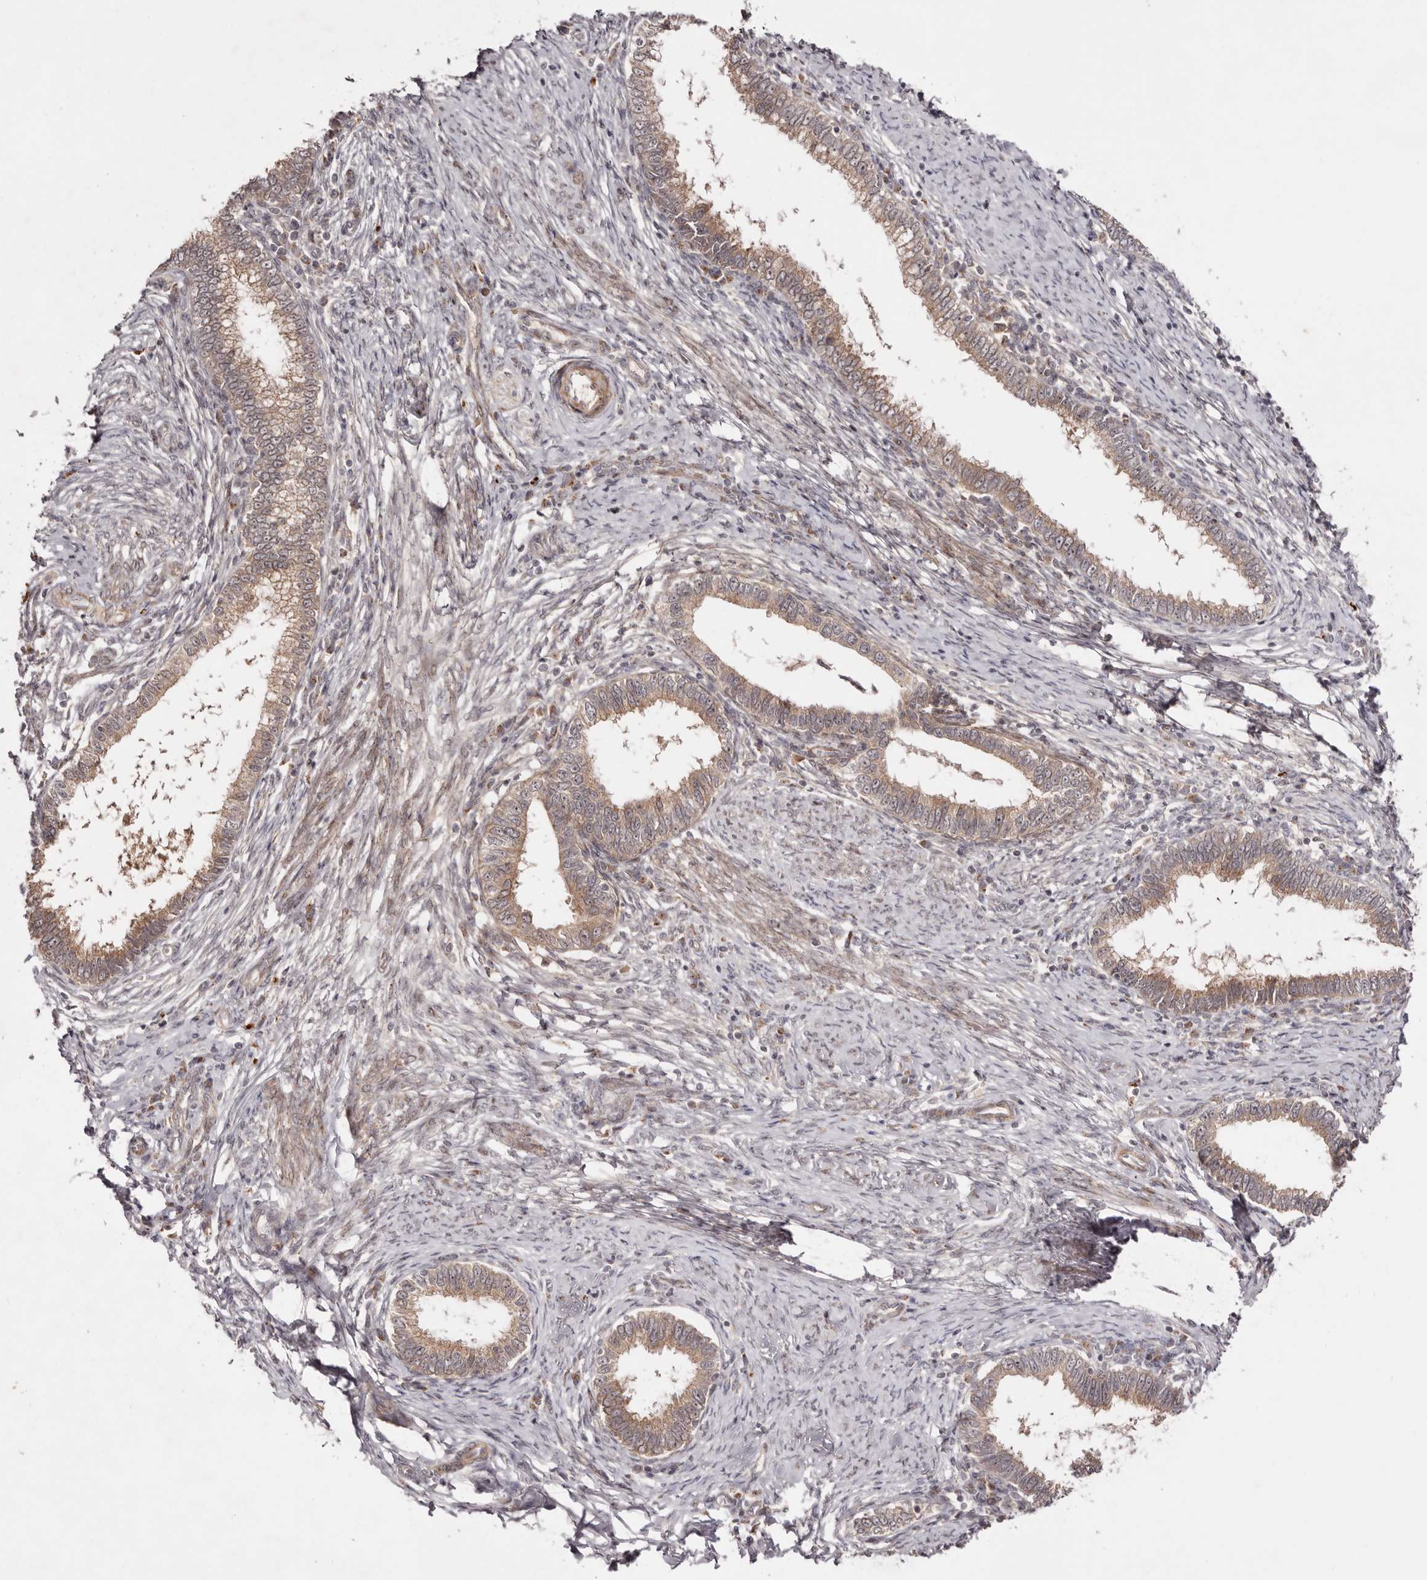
{"staining": {"intensity": "moderate", "quantity": ">75%", "location": "cytoplasmic/membranous"}, "tissue": "cervical cancer", "cell_type": "Tumor cells", "image_type": "cancer", "snomed": [{"axis": "morphology", "description": "Adenocarcinoma, NOS"}, {"axis": "topography", "description": "Cervix"}], "caption": "Moderate cytoplasmic/membranous positivity for a protein is appreciated in about >75% of tumor cells of cervical cancer (adenocarcinoma) using immunohistochemistry (IHC).", "gene": "MICAL2", "patient": {"sex": "female", "age": 36}}